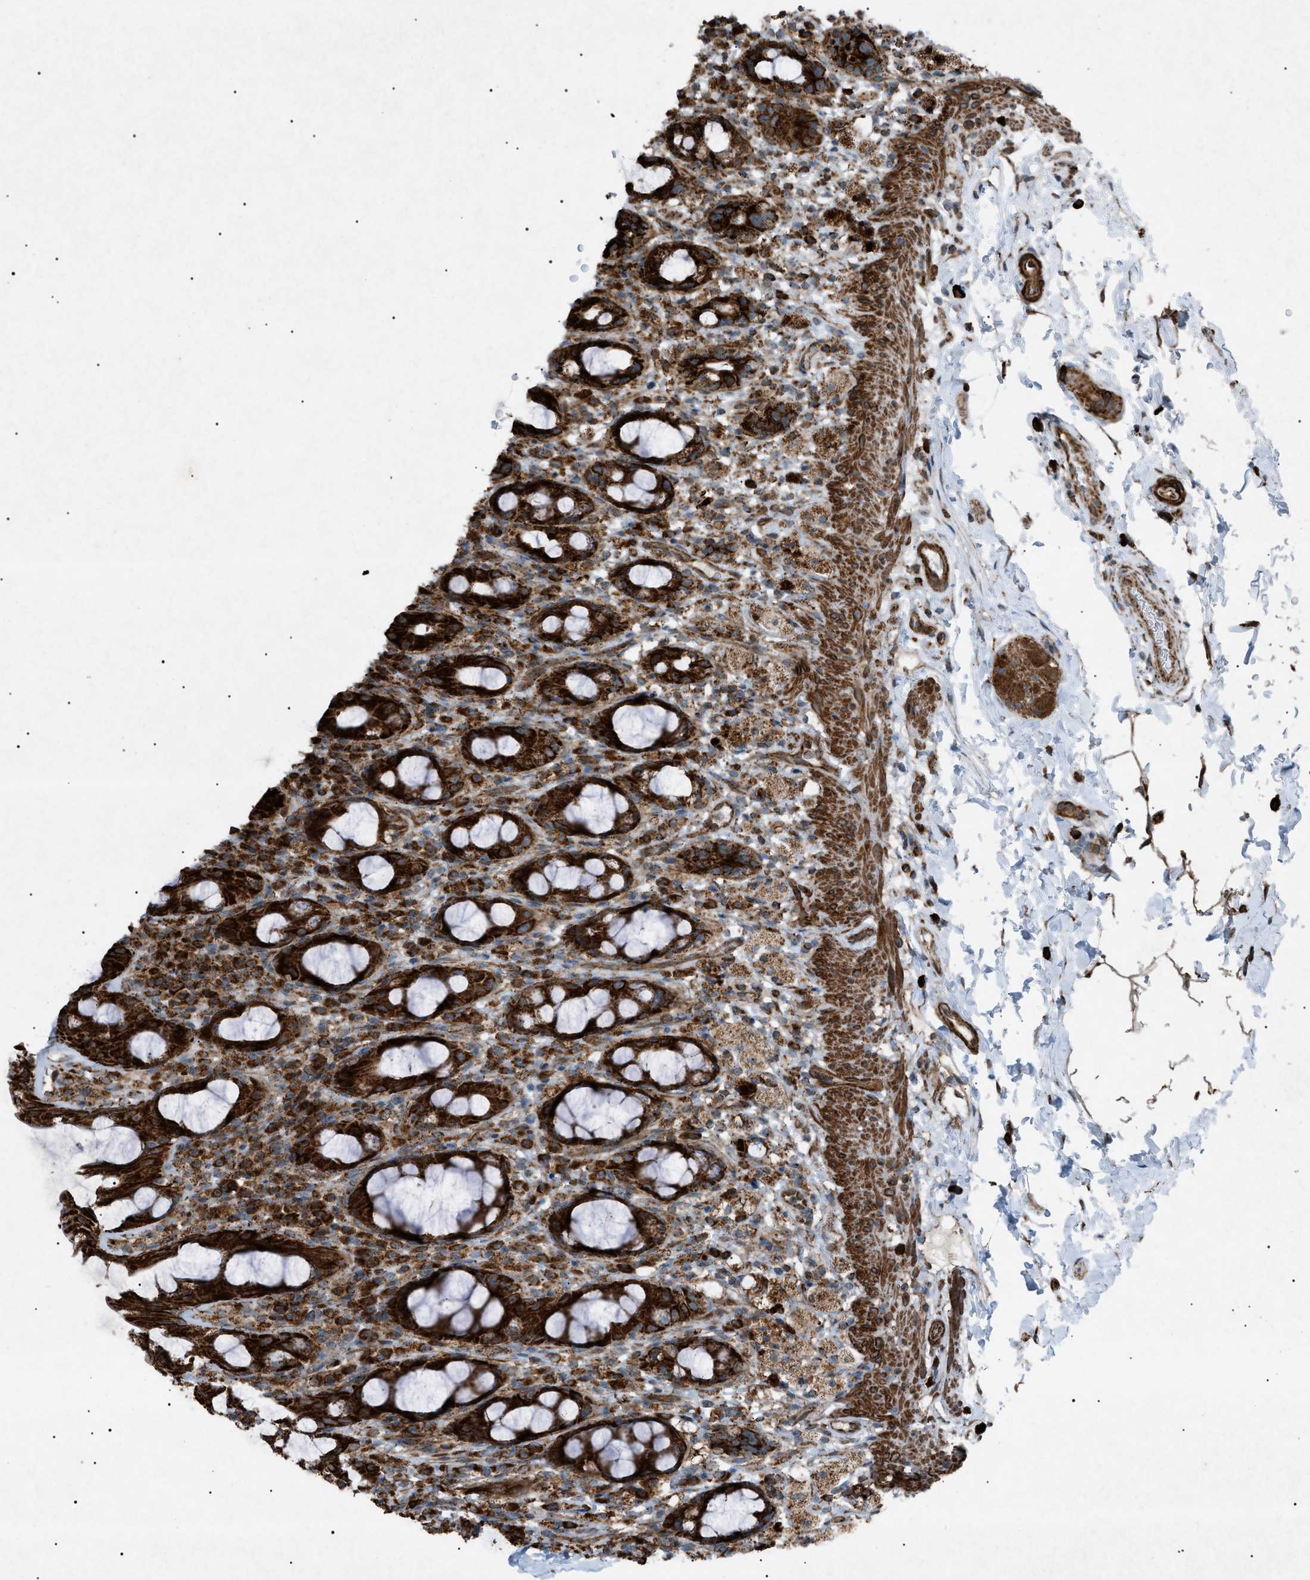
{"staining": {"intensity": "strong", "quantity": ">75%", "location": "cytoplasmic/membranous"}, "tissue": "rectum", "cell_type": "Glandular cells", "image_type": "normal", "snomed": [{"axis": "morphology", "description": "Normal tissue, NOS"}, {"axis": "topography", "description": "Rectum"}], "caption": "High-magnification brightfield microscopy of benign rectum stained with DAB (brown) and counterstained with hematoxylin (blue). glandular cells exhibit strong cytoplasmic/membranous staining is present in about>75% of cells. (Stains: DAB in brown, nuclei in blue, Microscopy: brightfield microscopy at high magnification).", "gene": "C1GALT1C1", "patient": {"sex": "male", "age": 44}}